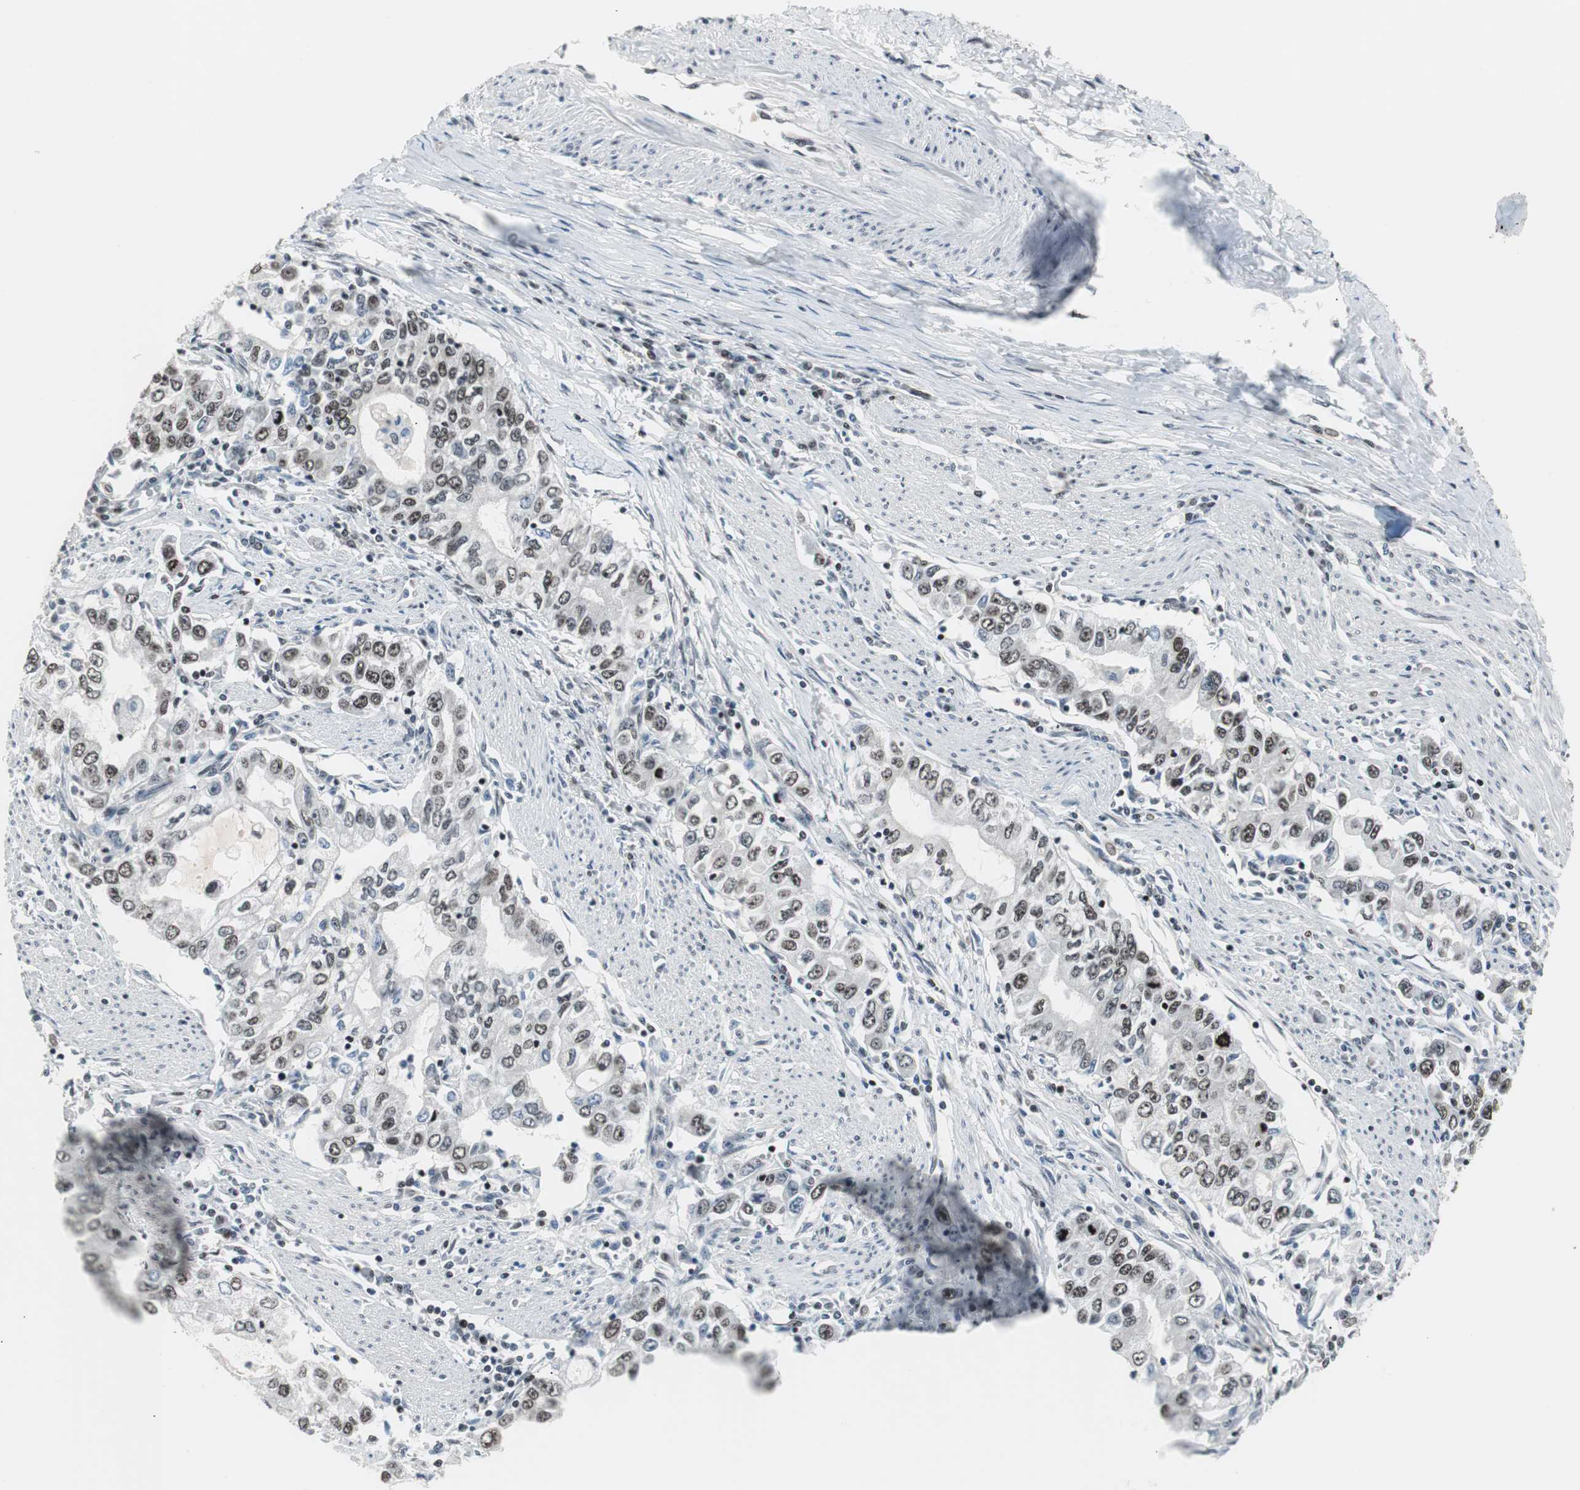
{"staining": {"intensity": "moderate", "quantity": ">75%", "location": "nuclear"}, "tissue": "stomach cancer", "cell_type": "Tumor cells", "image_type": "cancer", "snomed": [{"axis": "morphology", "description": "Adenocarcinoma, NOS"}, {"axis": "topography", "description": "Stomach, lower"}], "caption": "Adenocarcinoma (stomach) tissue demonstrates moderate nuclear staining in approximately >75% of tumor cells, visualized by immunohistochemistry.", "gene": "XRCC1", "patient": {"sex": "female", "age": 72}}